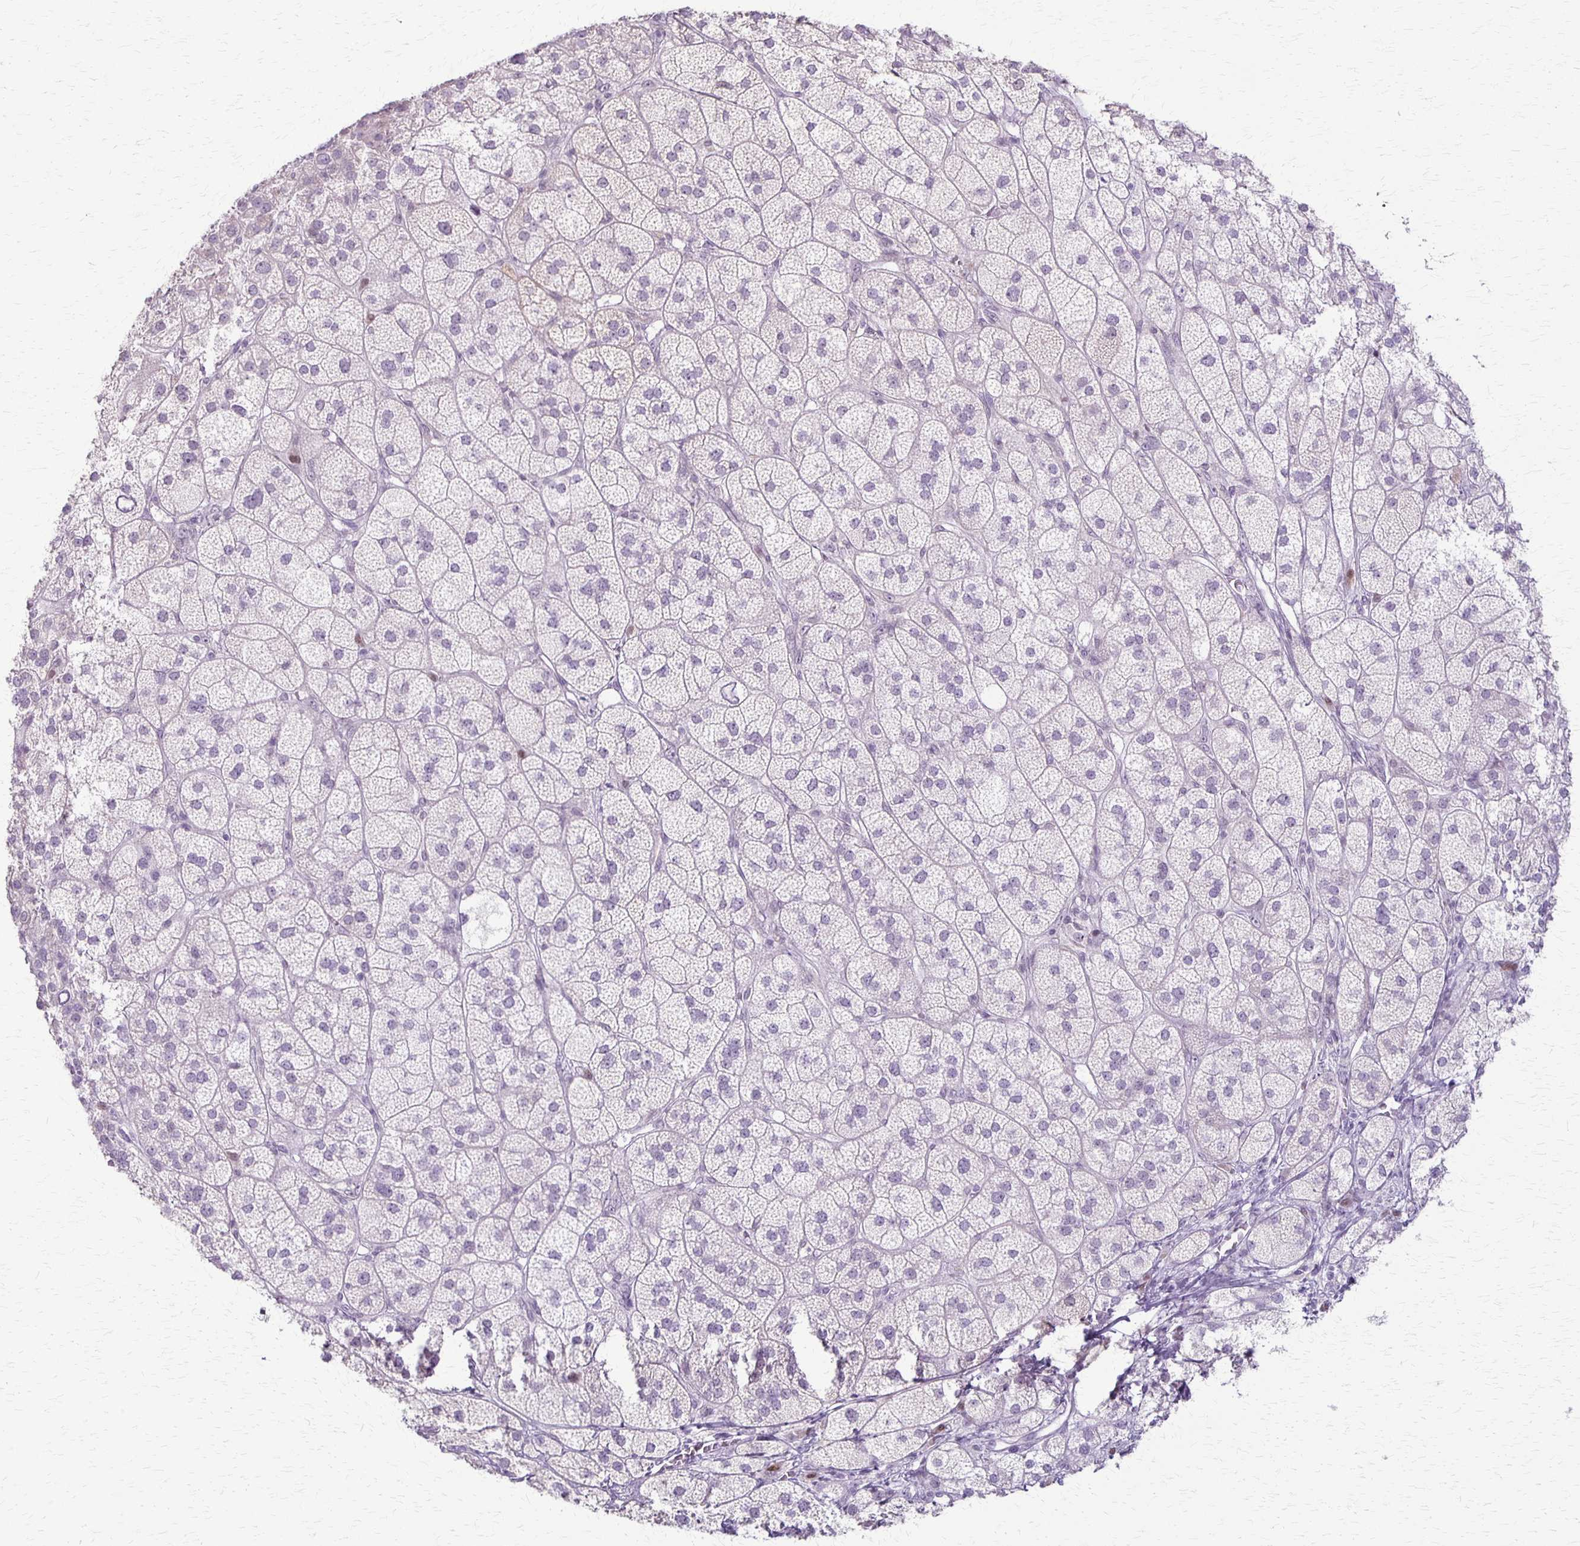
{"staining": {"intensity": "weak", "quantity": "<25%", "location": "cytoplasmic/membranous"}, "tissue": "adrenal gland", "cell_type": "Glandular cells", "image_type": "normal", "snomed": [{"axis": "morphology", "description": "Normal tissue, NOS"}, {"axis": "topography", "description": "Adrenal gland"}], "caption": "This is a image of immunohistochemistry (IHC) staining of unremarkable adrenal gland, which shows no staining in glandular cells. Brightfield microscopy of IHC stained with DAB (3,3'-diaminobenzidine) (brown) and hematoxylin (blue), captured at high magnification.", "gene": "SLC35E2B", "patient": {"sex": "female", "age": 60}}